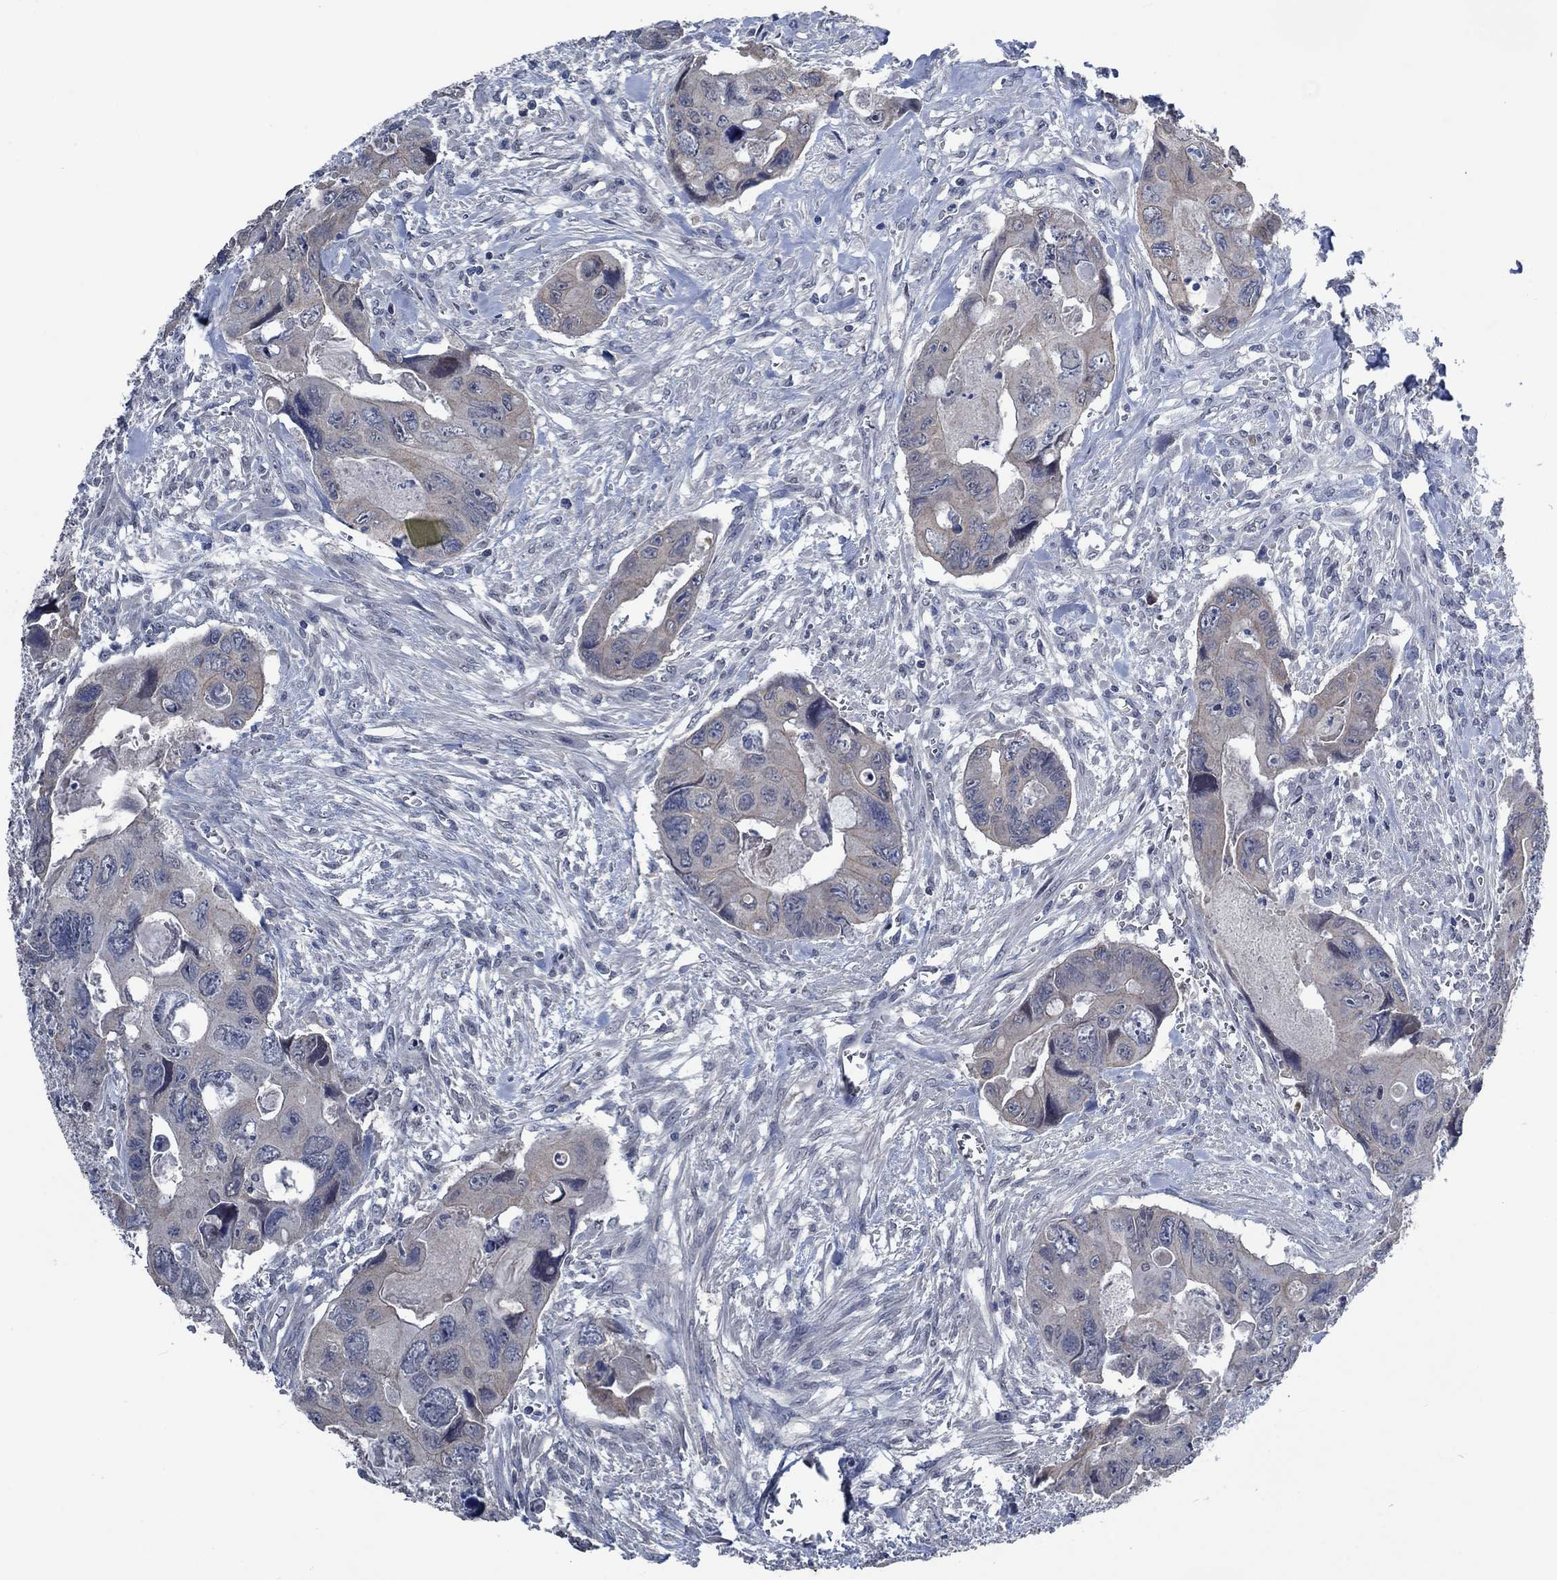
{"staining": {"intensity": "weak", "quantity": "<25%", "location": "cytoplasmic/membranous"}, "tissue": "colorectal cancer", "cell_type": "Tumor cells", "image_type": "cancer", "snomed": [{"axis": "morphology", "description": "Adenocarcinoma, NOS"}, {"axis": "topography", "description": "Rectum"}], "caption": "This photomicrograph is of colorectal cancer (adenocarcinoma) stained with immunohistochemistry (IHC) to label a protein in brown with the nuclei are counter-stained blue. There is no staining in tumor cells. (Stains: DAB IHC with hematoxylin counter stain, Microscopy: brightfield microscopy at high magnification).", "gene": "OBSCN", "patient": {"sex": "male", "age": 62}}